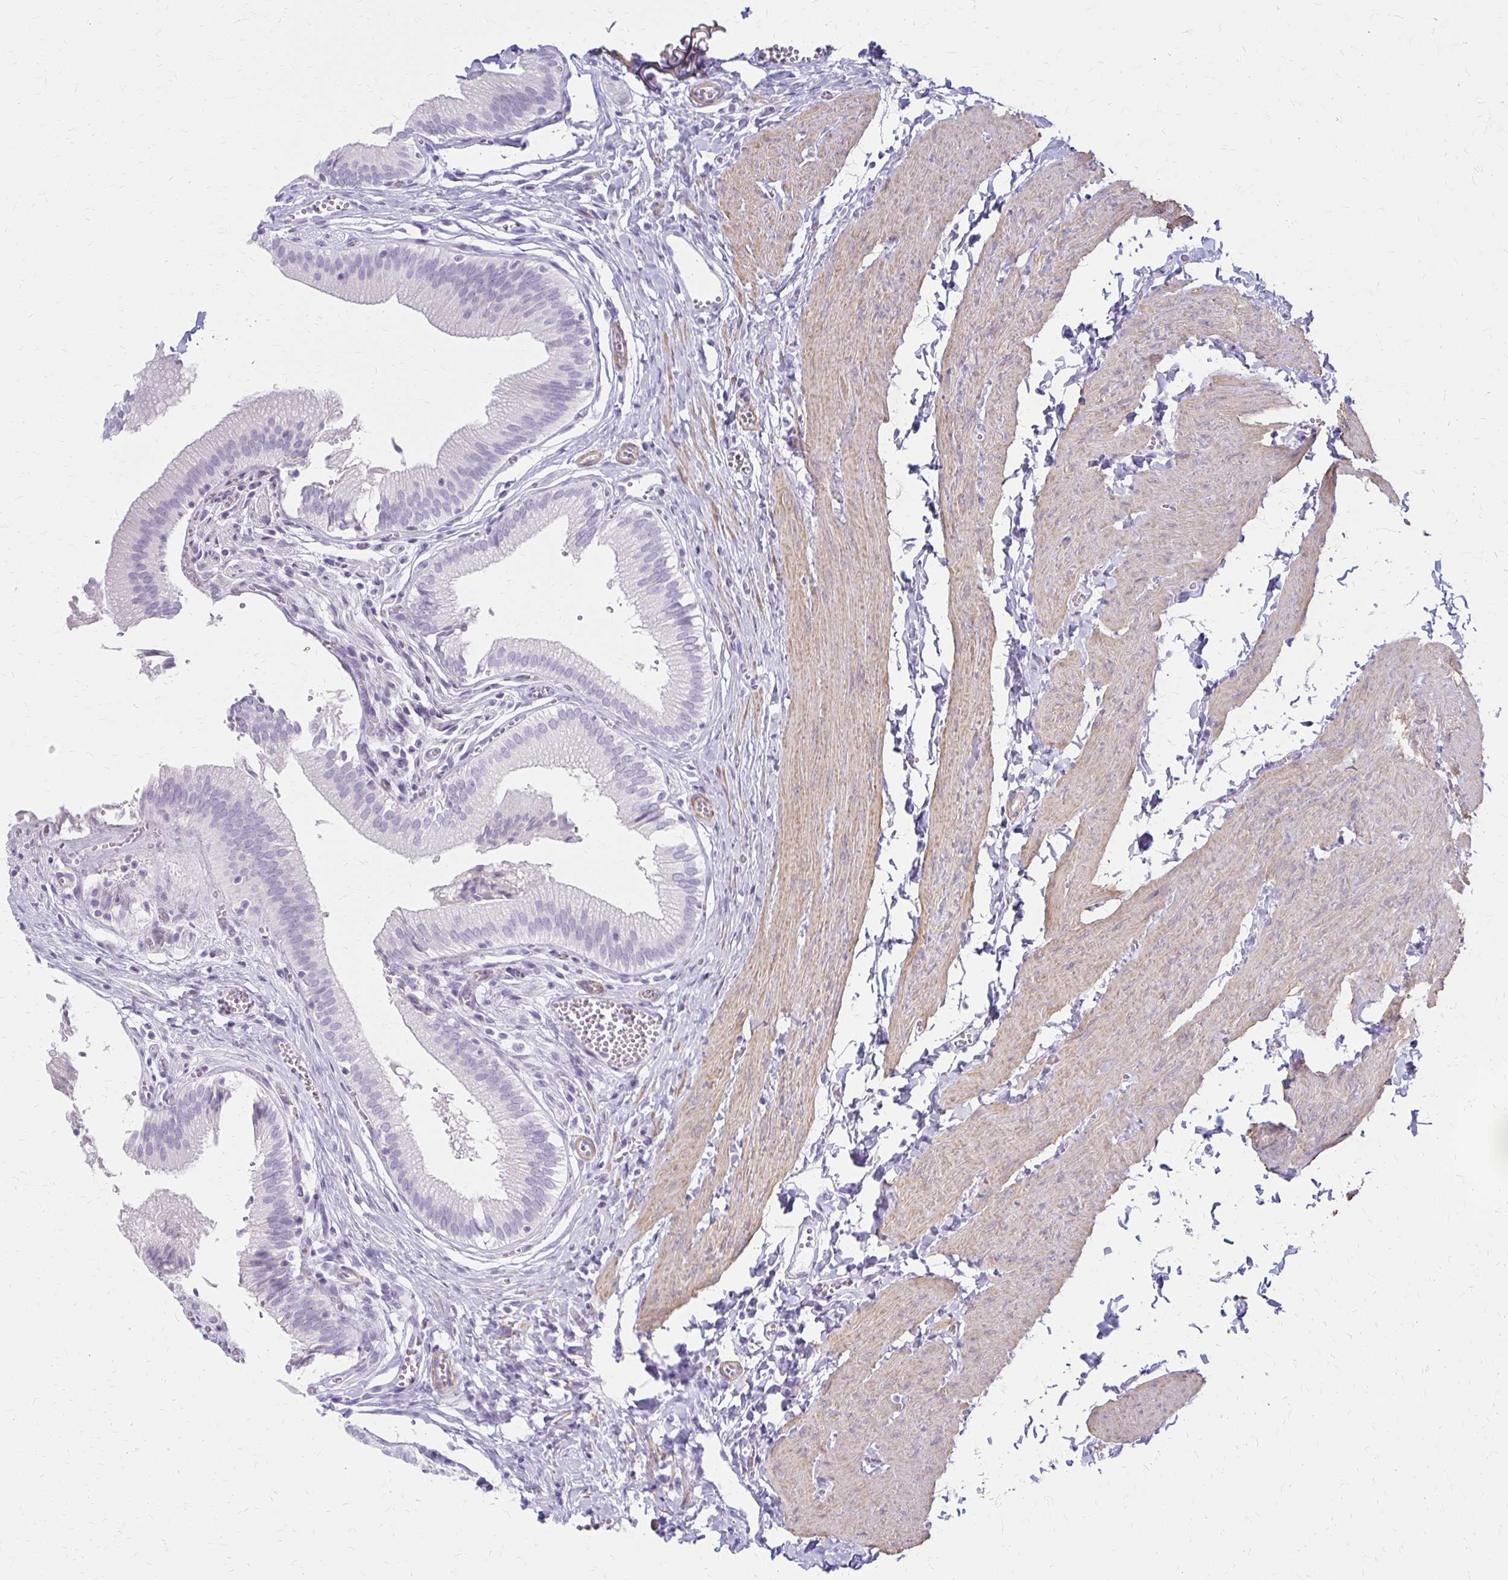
{"staining": {"intensity": "negative", "quantity": "none", "location": "none"}, "tissue": "gallbladder", "cell_type": "Glandular cells", "image_type": "normal", "snomed": [{"axis": "morphology", "description": "Normal tissue, NOS"}, {"axis": "topography", "description": "Gallbladder"}, {"axis": "topography", "description": "Peripheral nerve tissue"}], "caption": "This is a image of immunohistochemistry staining of normal gallbladder, which shows no expression in glandular cells.", "gene": "IVL", "patient": {"sex": "male", "age": 17}}